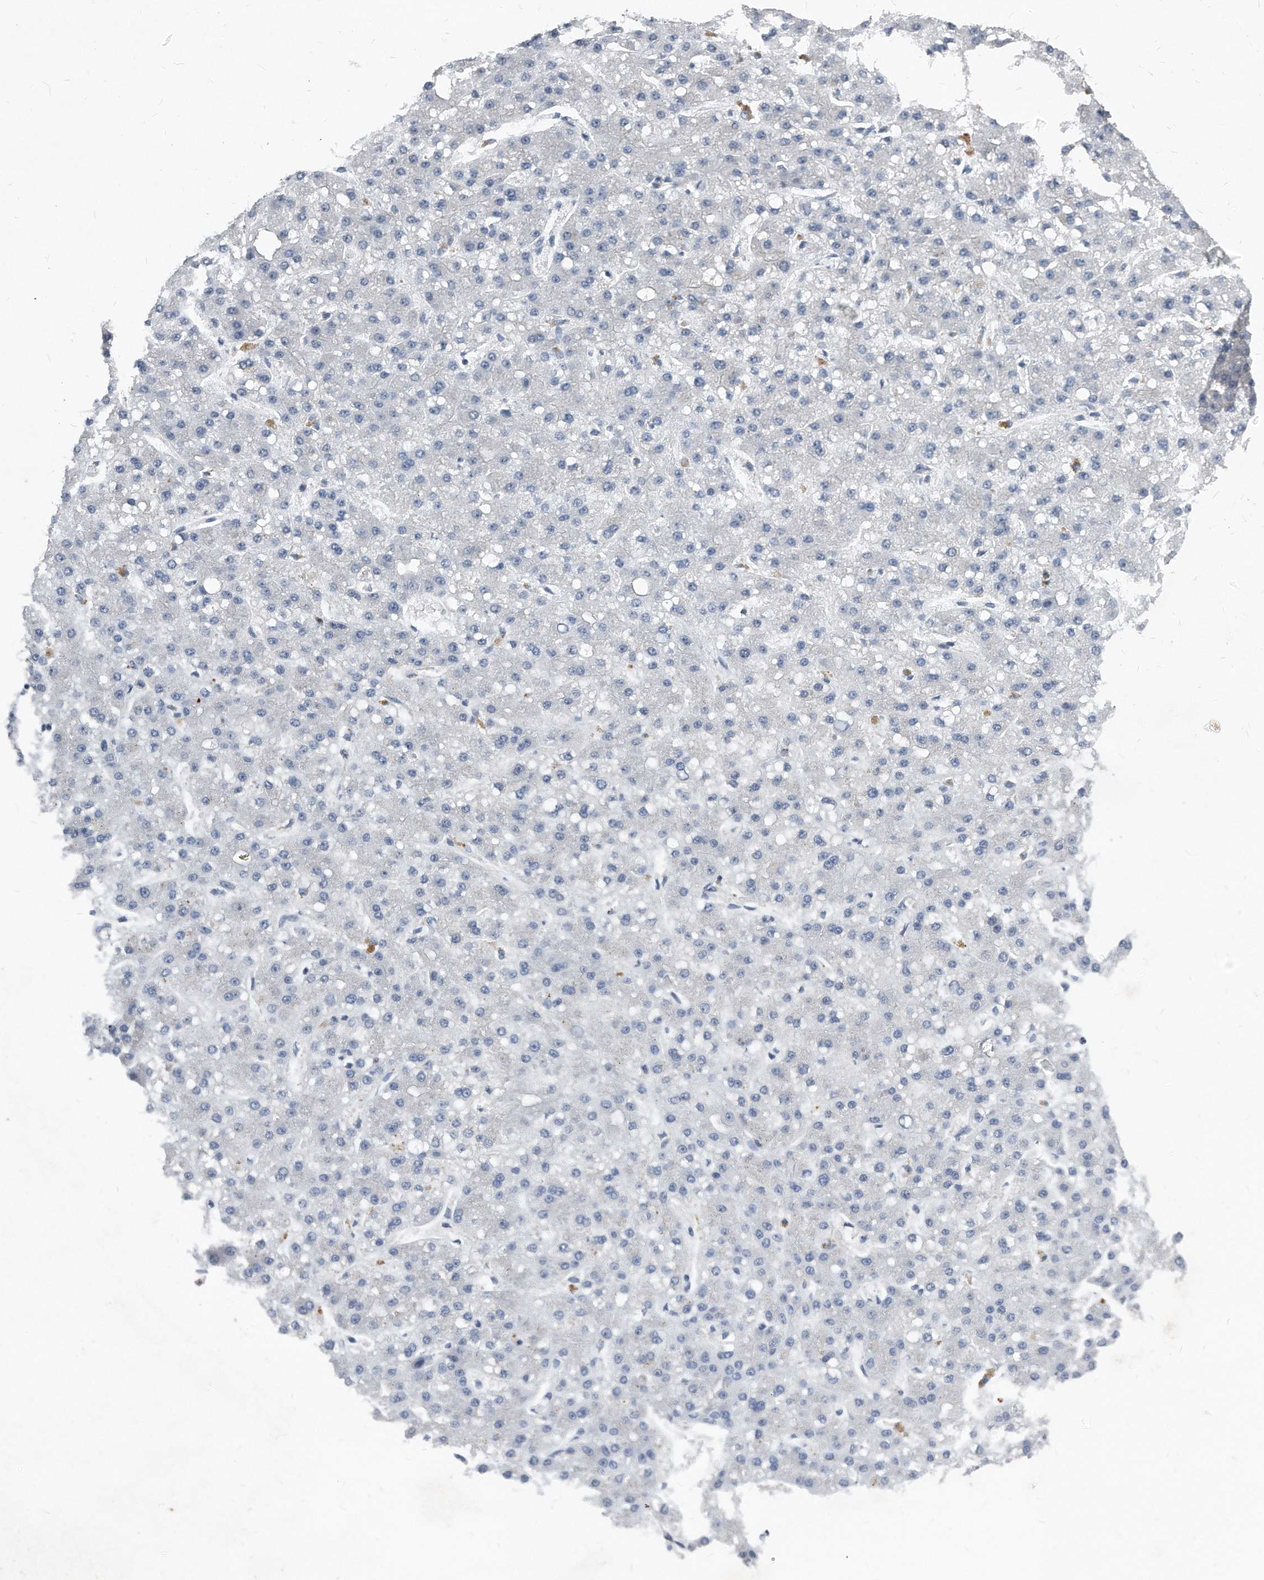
{"staining": {"intensity": "negative", "quantity": "none", "location": "none"}, "tissue": "liver cancer", "cell_type": "Tumor cells", "image_type": "cancer", "snomed": [{"axis": "morphology", "description": "Carcinoma, Hepatocellular, NOS"}, {"axis": "topography", "description": "Liver"}], "caption": "Liver cancer (hepatocellular carcinoma) was stained to show a protein in brown. There is no significant expression in tumor cells.", "gene": "MAP2K6", "patient": {"sex": "male", "age": 67}}